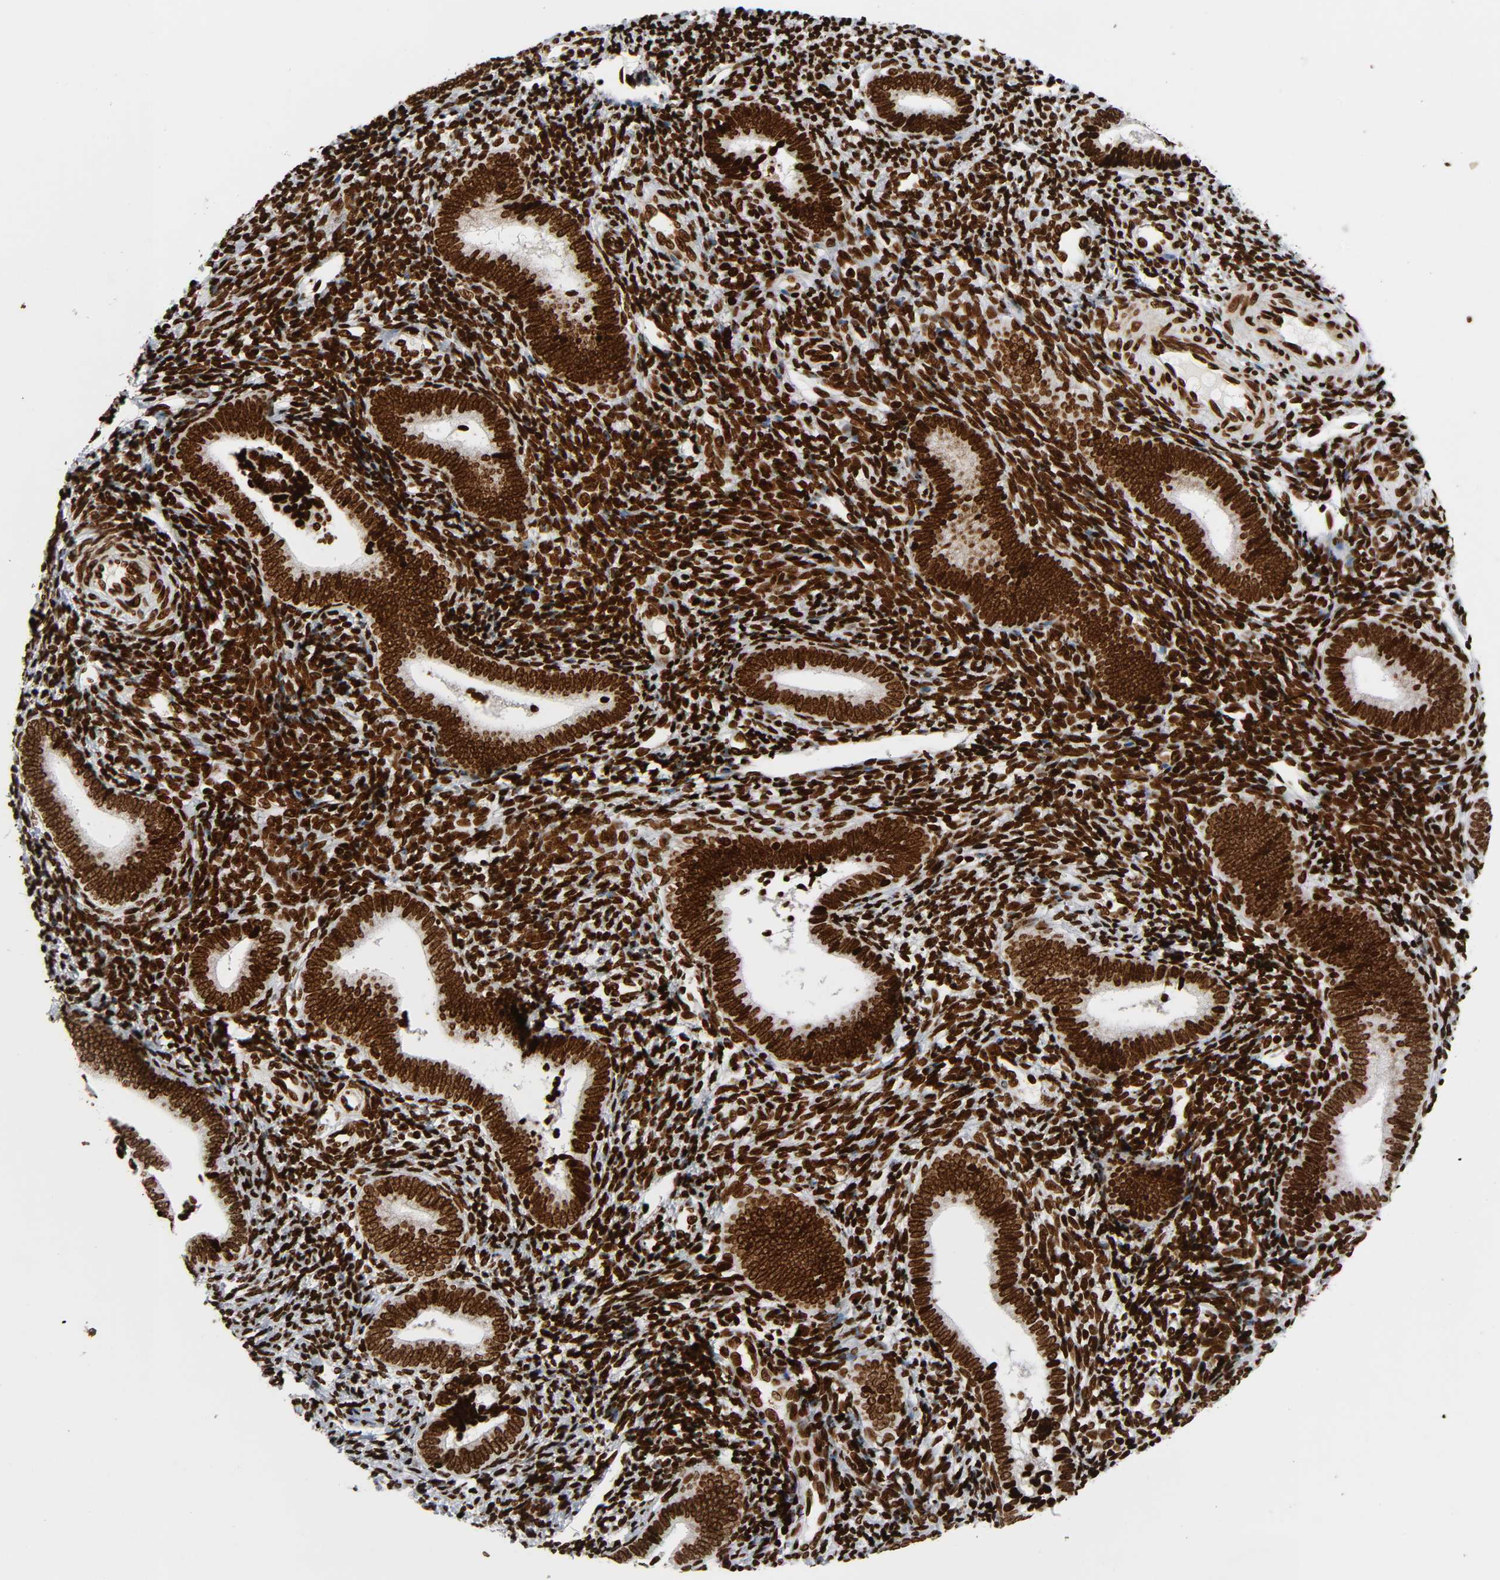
{"staining": {"intensity": "strong", "quantity": ">75%", "location": "nuclear"}, "tissue": "endometrium", "cell_type": "Cells in endometrial stroma", "image_type": "normal", "snomed": [{"axis": "morphology", "description": "Normal tissue, NOS"}, {"axis": "topography", "description": "Uterus"}, {"axis": "topography", "description": "Endometrium"}], "caption": "This photomicrograph shows IHC staining of normal endometrium, with high strong nuclear expression in about >75% of cells in endometrial stroma.", "gene": "RXRA", "patient": {"sex": "female", "age": 33}}